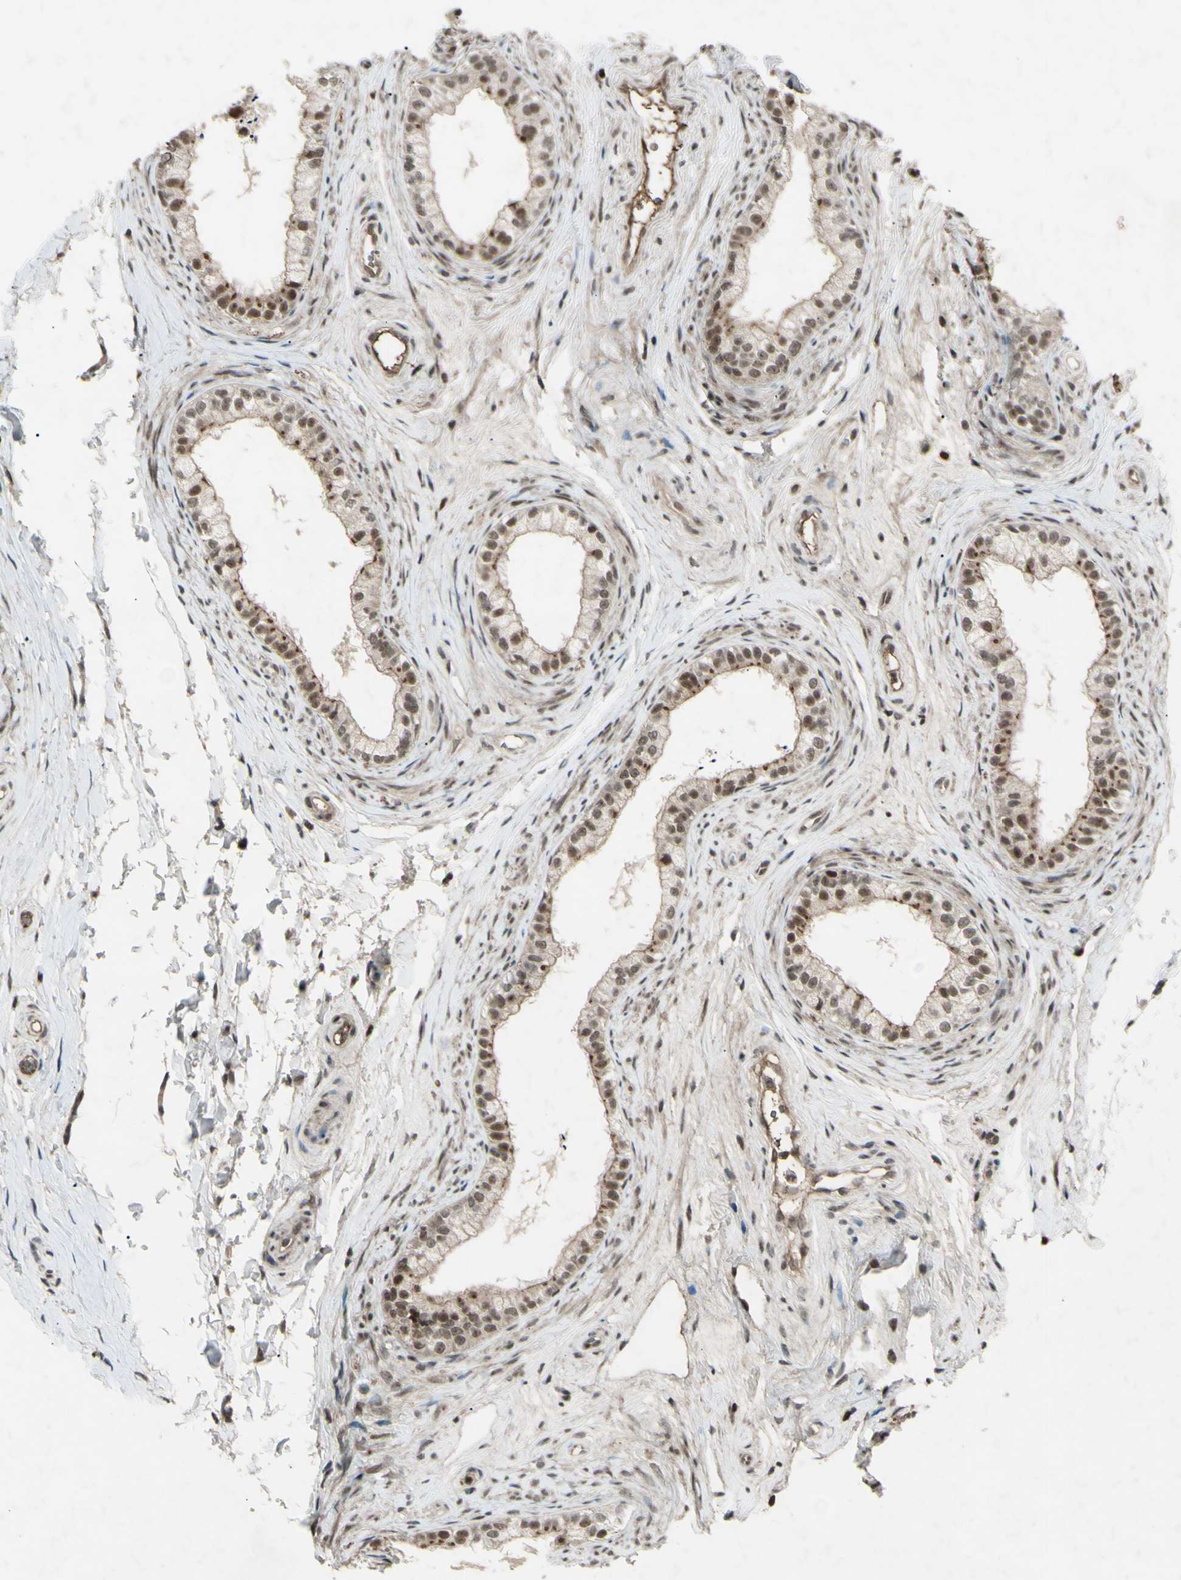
{"staining": {"intensity": "moderate", "quantity": "25%-75%", "location": "nuclear"}, "tissue": "epididymis", "cell_type": "Glandular cells", "image_type": "normal", "snomed": [{"axis": "morphology", "description": "Normal tissue, NOS"}, {"axis": "topography", "description": "Epididymis"}], "caption": "Protein analysis of normal epididymis reveals moderate nuclear staining in approximately 25%-75% of glandular cells. (DAB = brown stain, brightfield microscopy at high magnification).", "gene": "SNW1", "patient": {"sex": "male", "age": 56}}